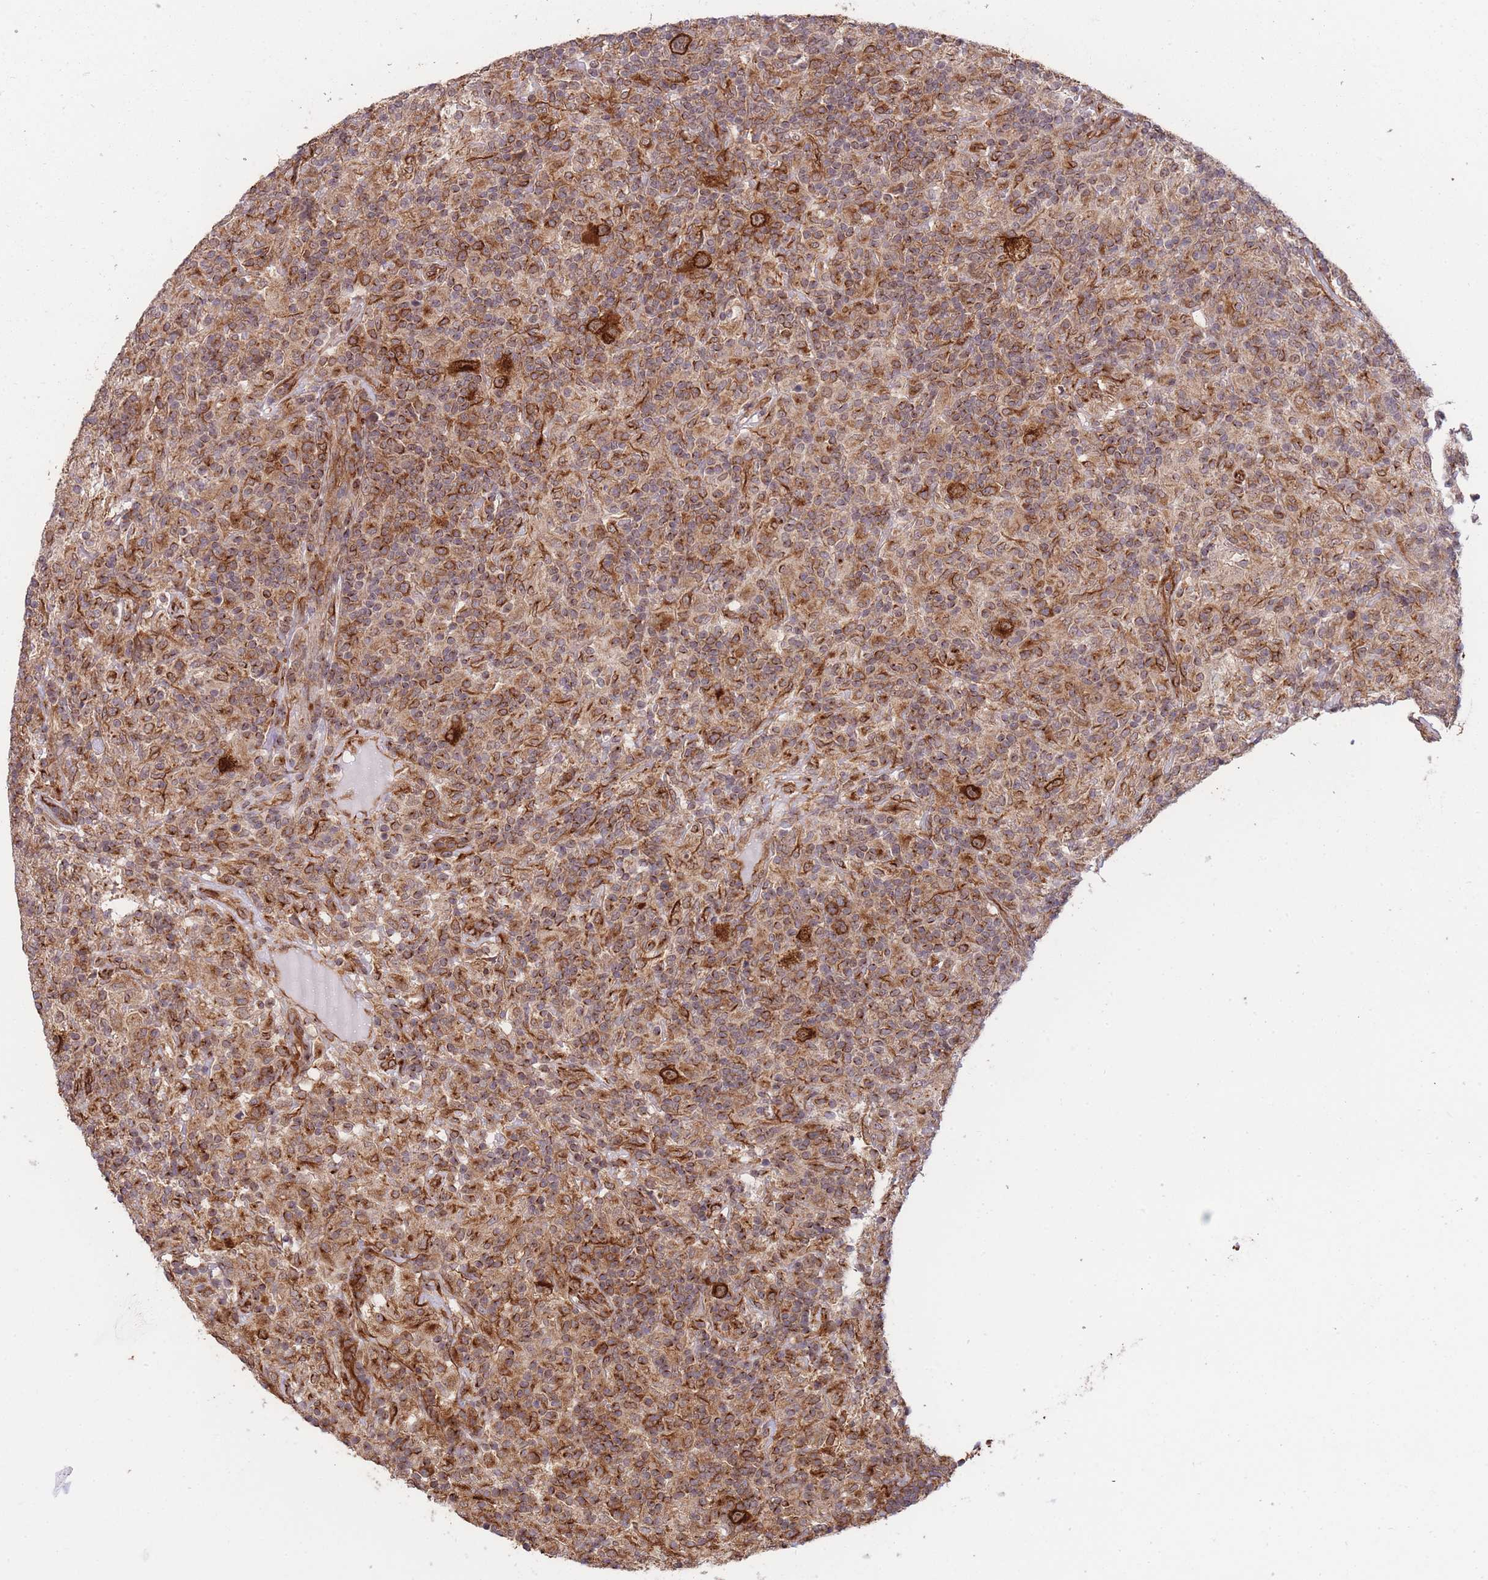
{"staining": {"intensity": "strong", "quantity": ">75%", "location": "cytoplasmic/membranous,nuclear"}, "tissue": "lymphoma", "cell_type": "Tumor cells", "image_type": "cancer", "snomed": [{"axis": "morphology", "description": "Hodgkin's disease, NOS"}, {"axis": "topography", "description": "Lymph node"}], "caption": "This is a histology image of immunohistochemistry staining of Hodgkin's disease, which shows strong expression in the cytoplasmic/membranous and nuclear of tumor cells.", "gene": "EXOSC8", "patient": {"sex": "male", "age": 70}}